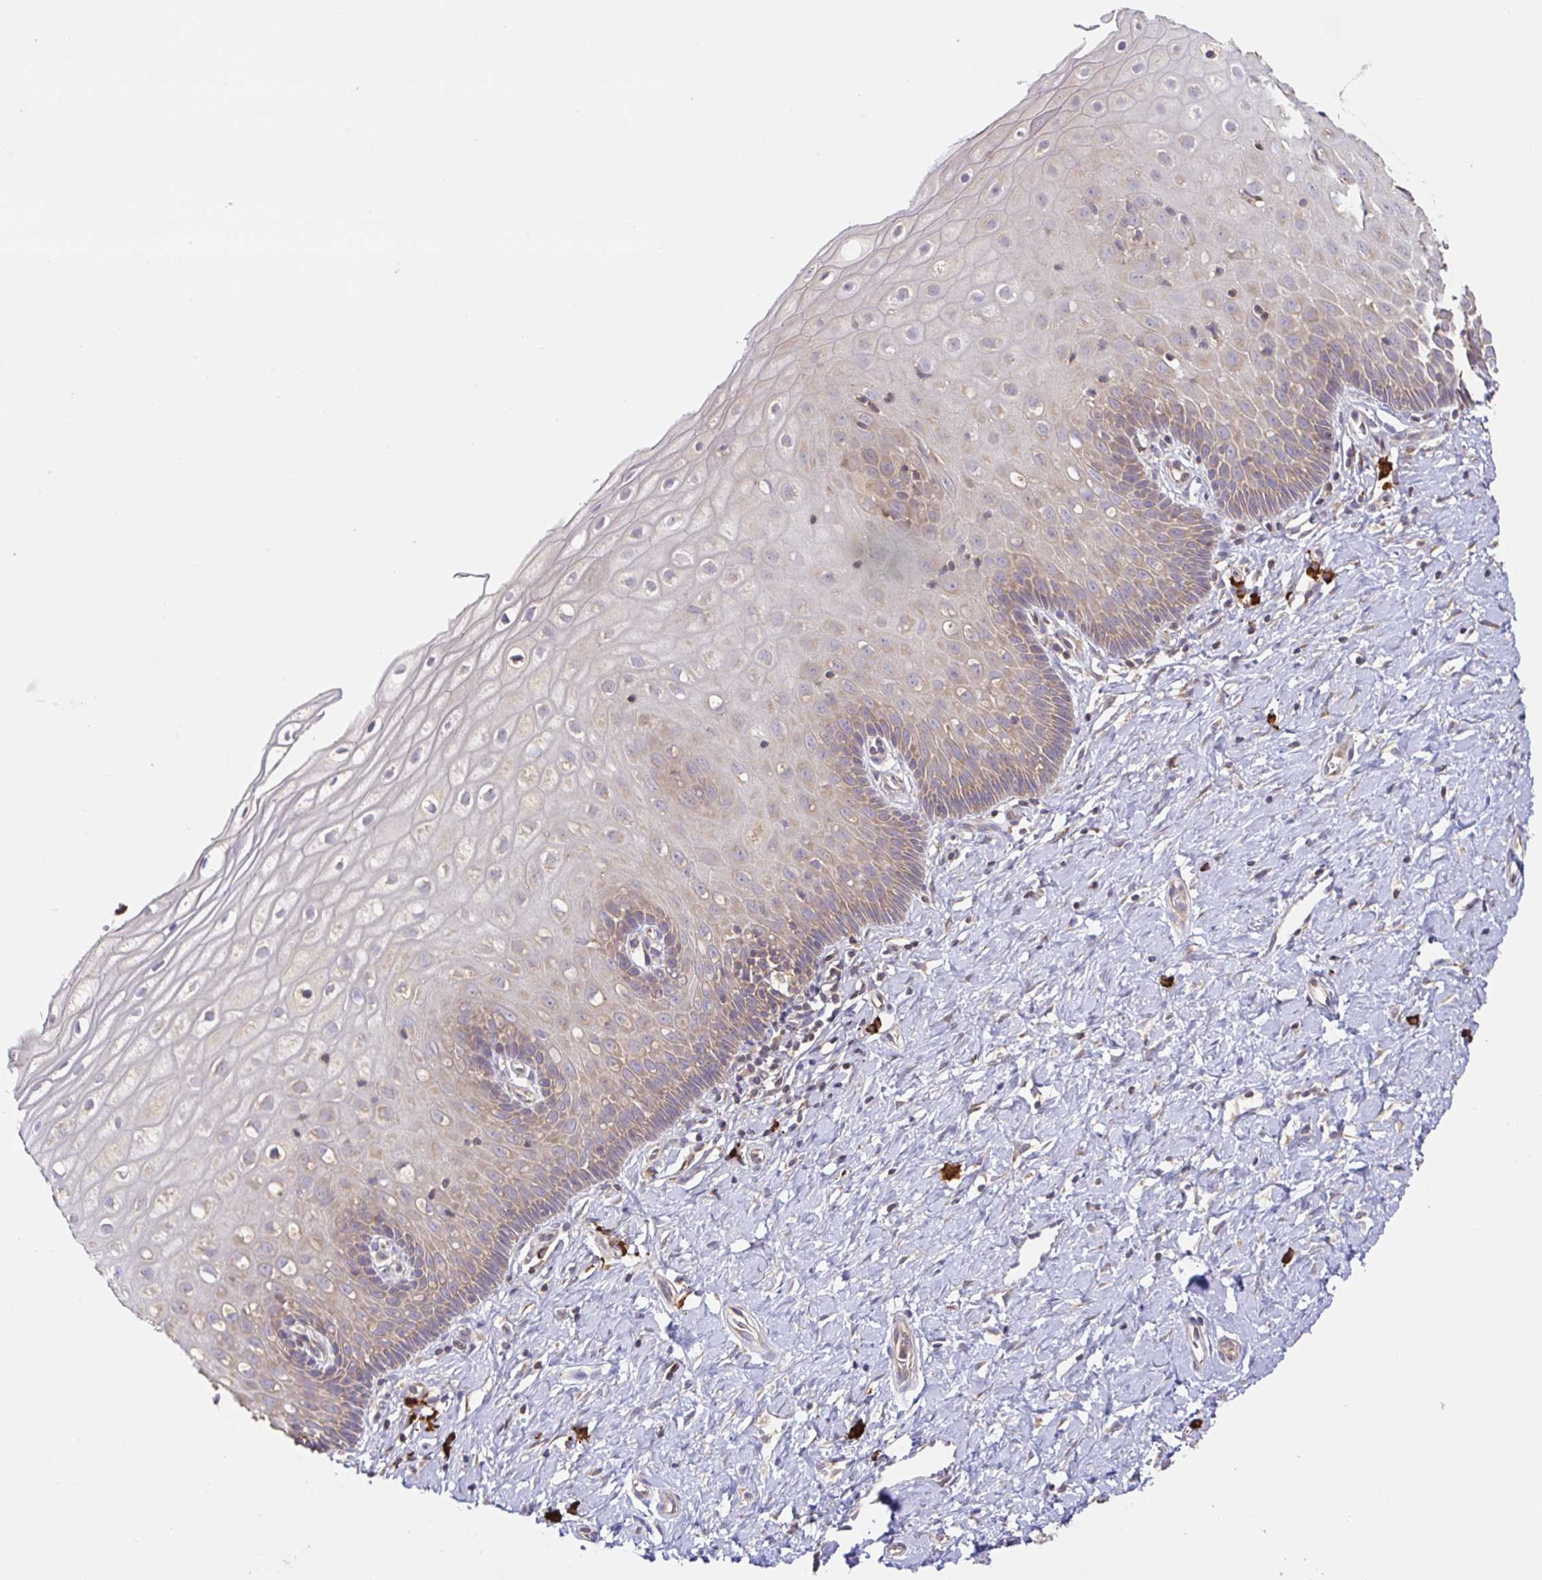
{"staining": {"intensity": "negative", "quantity": "none", "location": "none"}, "tissue": "cervix", "cell_type": "Glandular cells", "image_type": "normal", "snomed": [{"axis": "morphology", "description": "Normal tissue, NOS"}, {"axis": "topography", "description": "Cervix"}], "caption": "Benign cervix was stained to show a protein in brown. There is no significant staining in glandular cells.", "gene": "HAGH", "patient": {"sex": "female", "age": 37}}